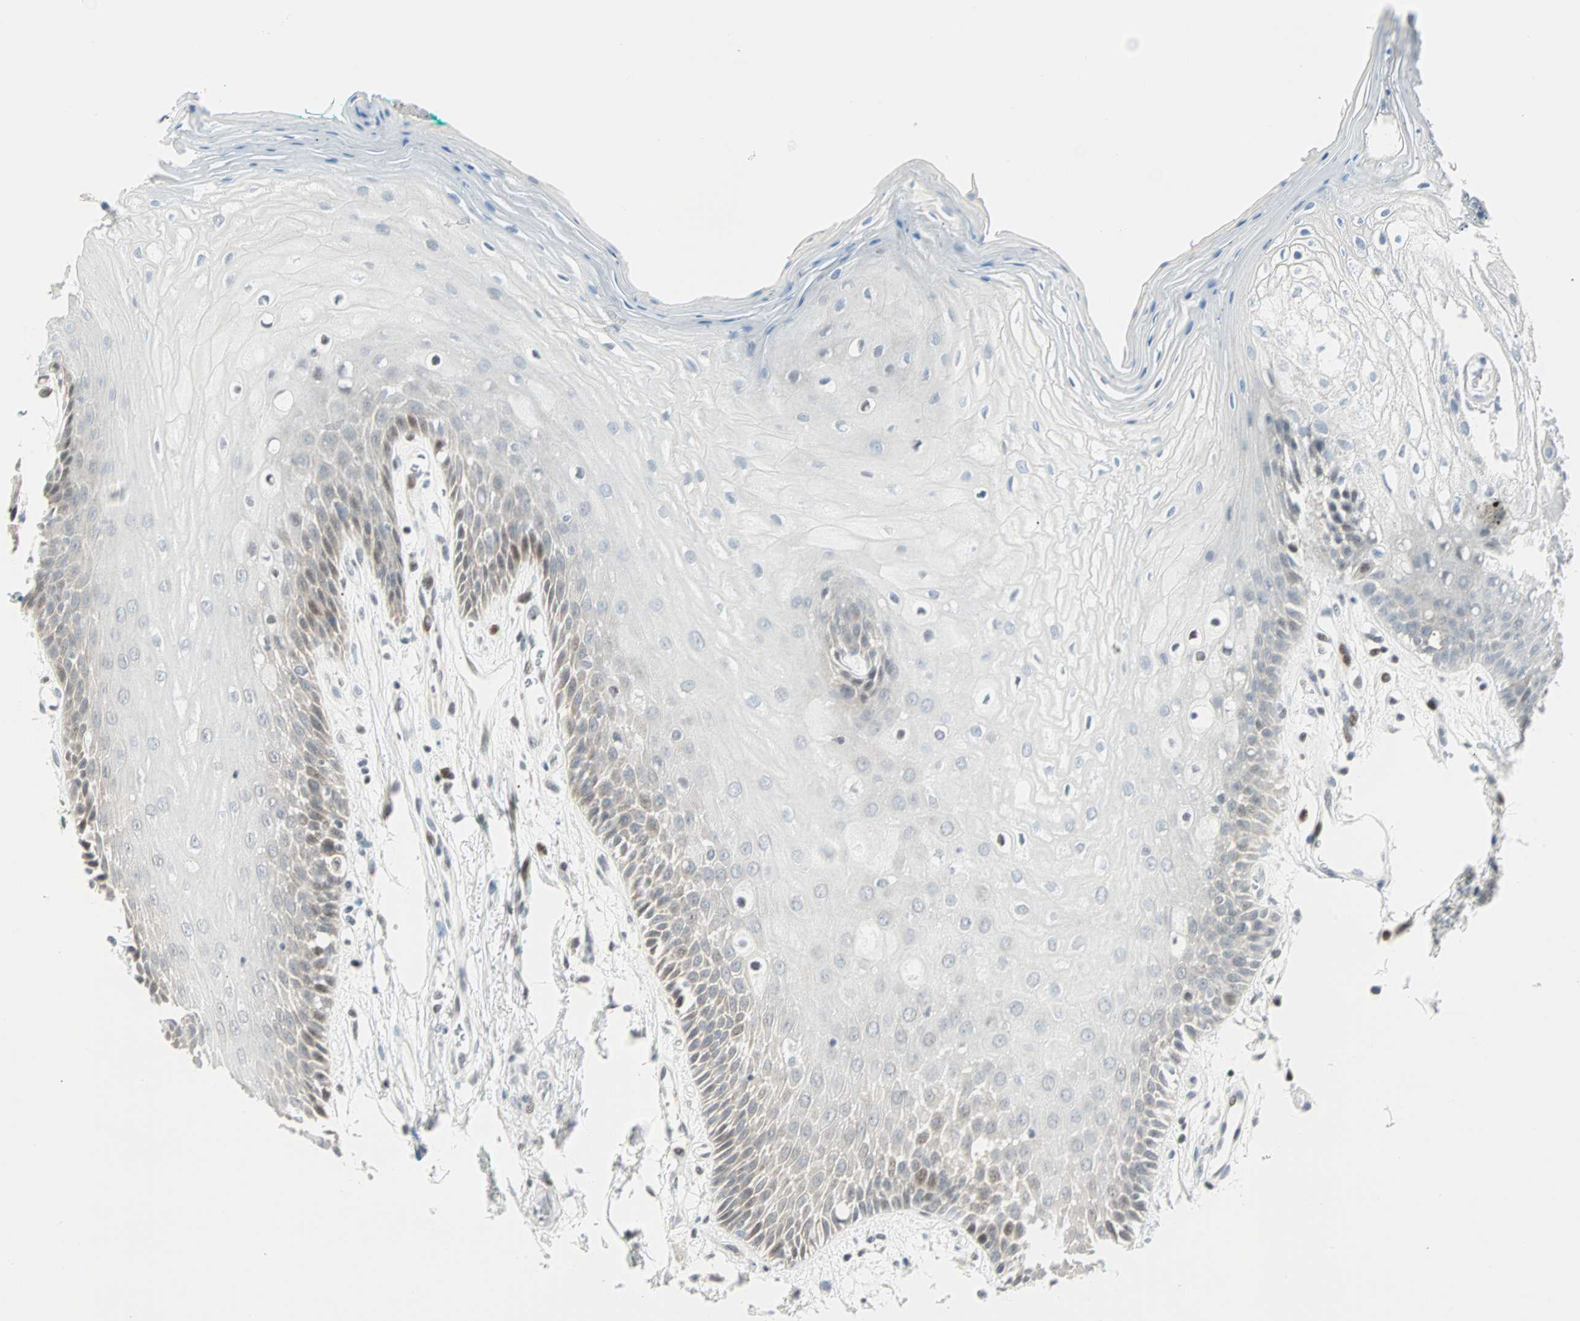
{"staining": {"intensity": "moderate", "quantity": "<25%", "location": "nuclear"}, "tissue": "oral mucosa", "cell_type": "Squamous epithelial cells", "image_type": "normal", "snomed": [{"axis": "morphology", "description": "Normal tissue, NOS"}, {"axis": "morphology", "description": "Squamous cell carcinoma, NOS"}, {"axis": "topography", "description": "Skeletal muscle"}, {"axis": "topography", "description": "Oral tissue"}, {"axis": "topography", "description": "Head-Neck"}], "caption": "Moderate nuclear positivity for a protein is seen in approximately <25% of squamous epithelial cells of benign oral mucosa using immunohistochemistry (IHC).", "gene": "PKNOX1", "patient": {"sex": "female", "age": 84}}